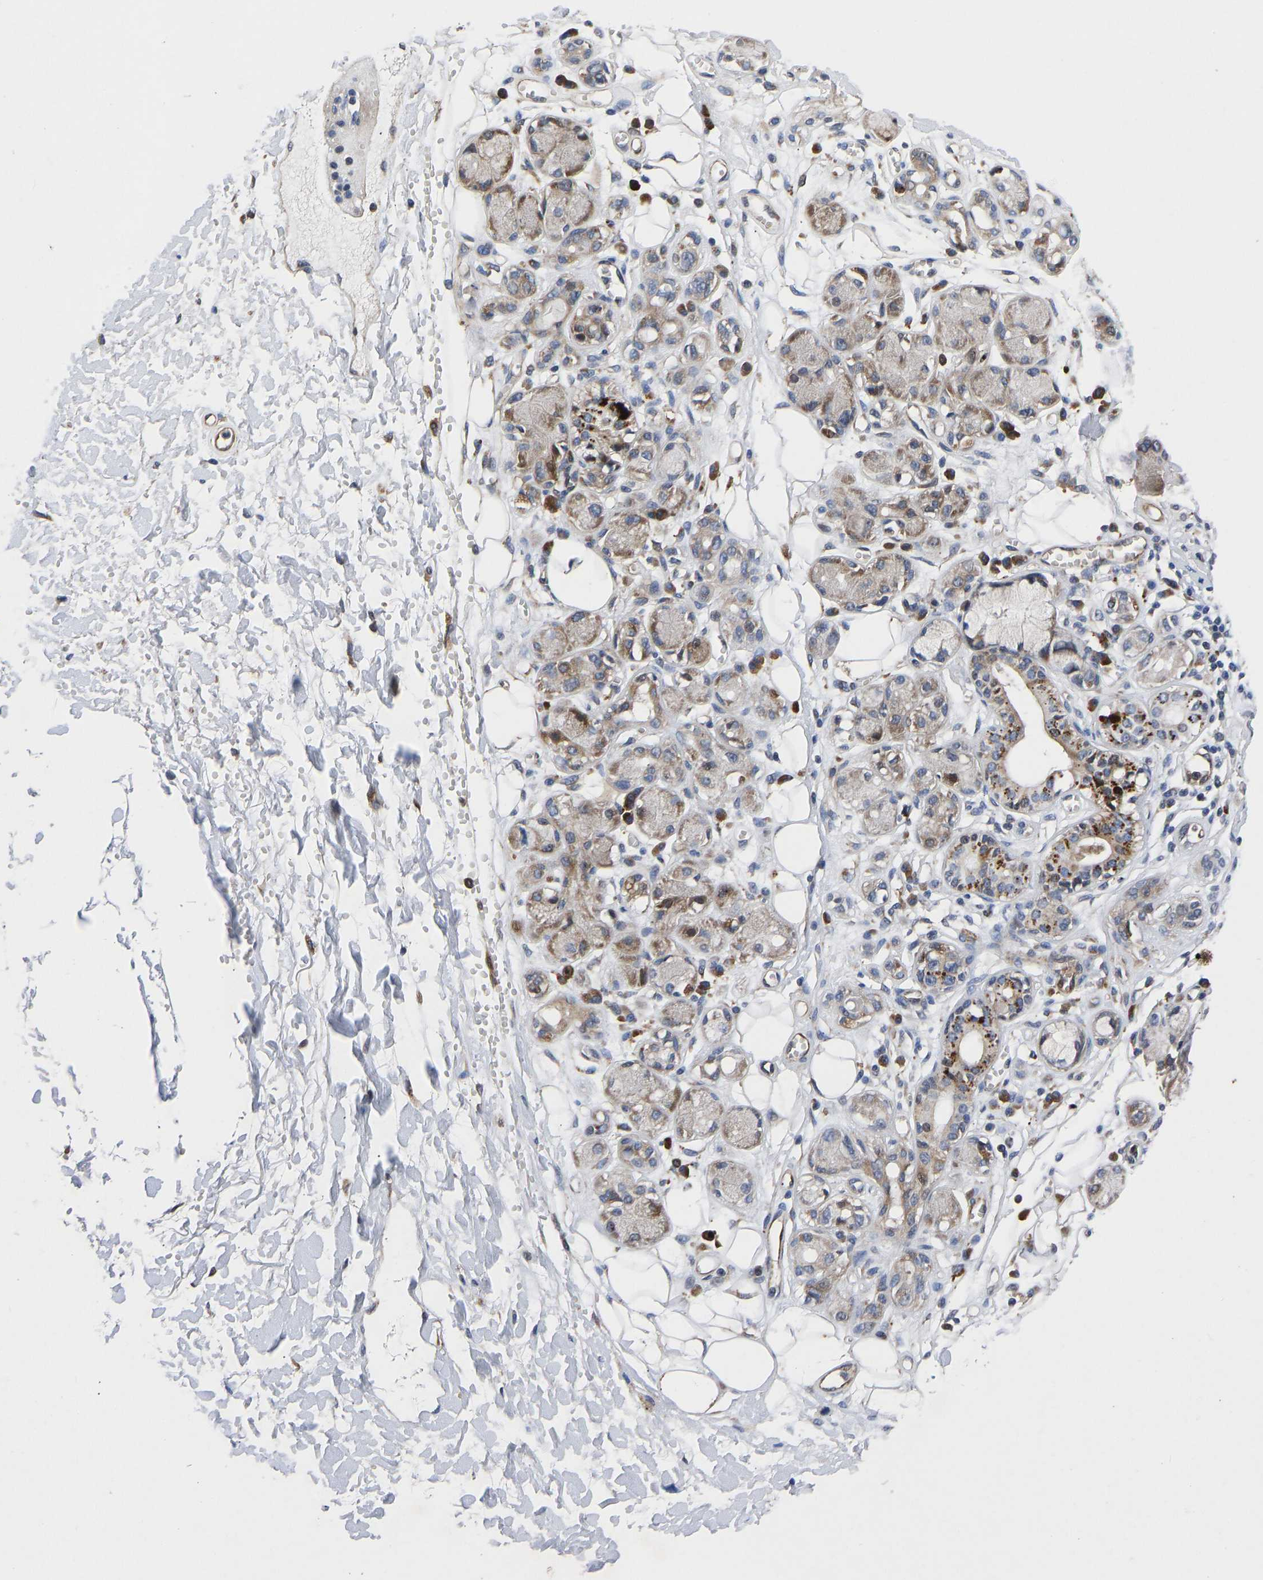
{"staining": {"intensity": "weak", "quantity": "25%-75%", "location": "cytoplasmic/membranous"}, "tissue": "adipose tissue", "cell_type": "Adipocytes", "image_type": "normal", "snomed": [{"axis": "morphology", "description": "Normal tissue, NOS"}, {"axis": "morphology", "description": "Inflammation, NOS"}, {"axis": "topography", "description": "Salivary gland"}, {"axis": "topography", "description": "Peripheral nerve tissue"}], "caption": "Adipocytes show low levels of weak cytoplasmic/membranous positivity in approximately 25%-75% of cells in benign adipose tissue.", "gene": "TMEM38B", "patient": {"sex": "female", "age": 75}}